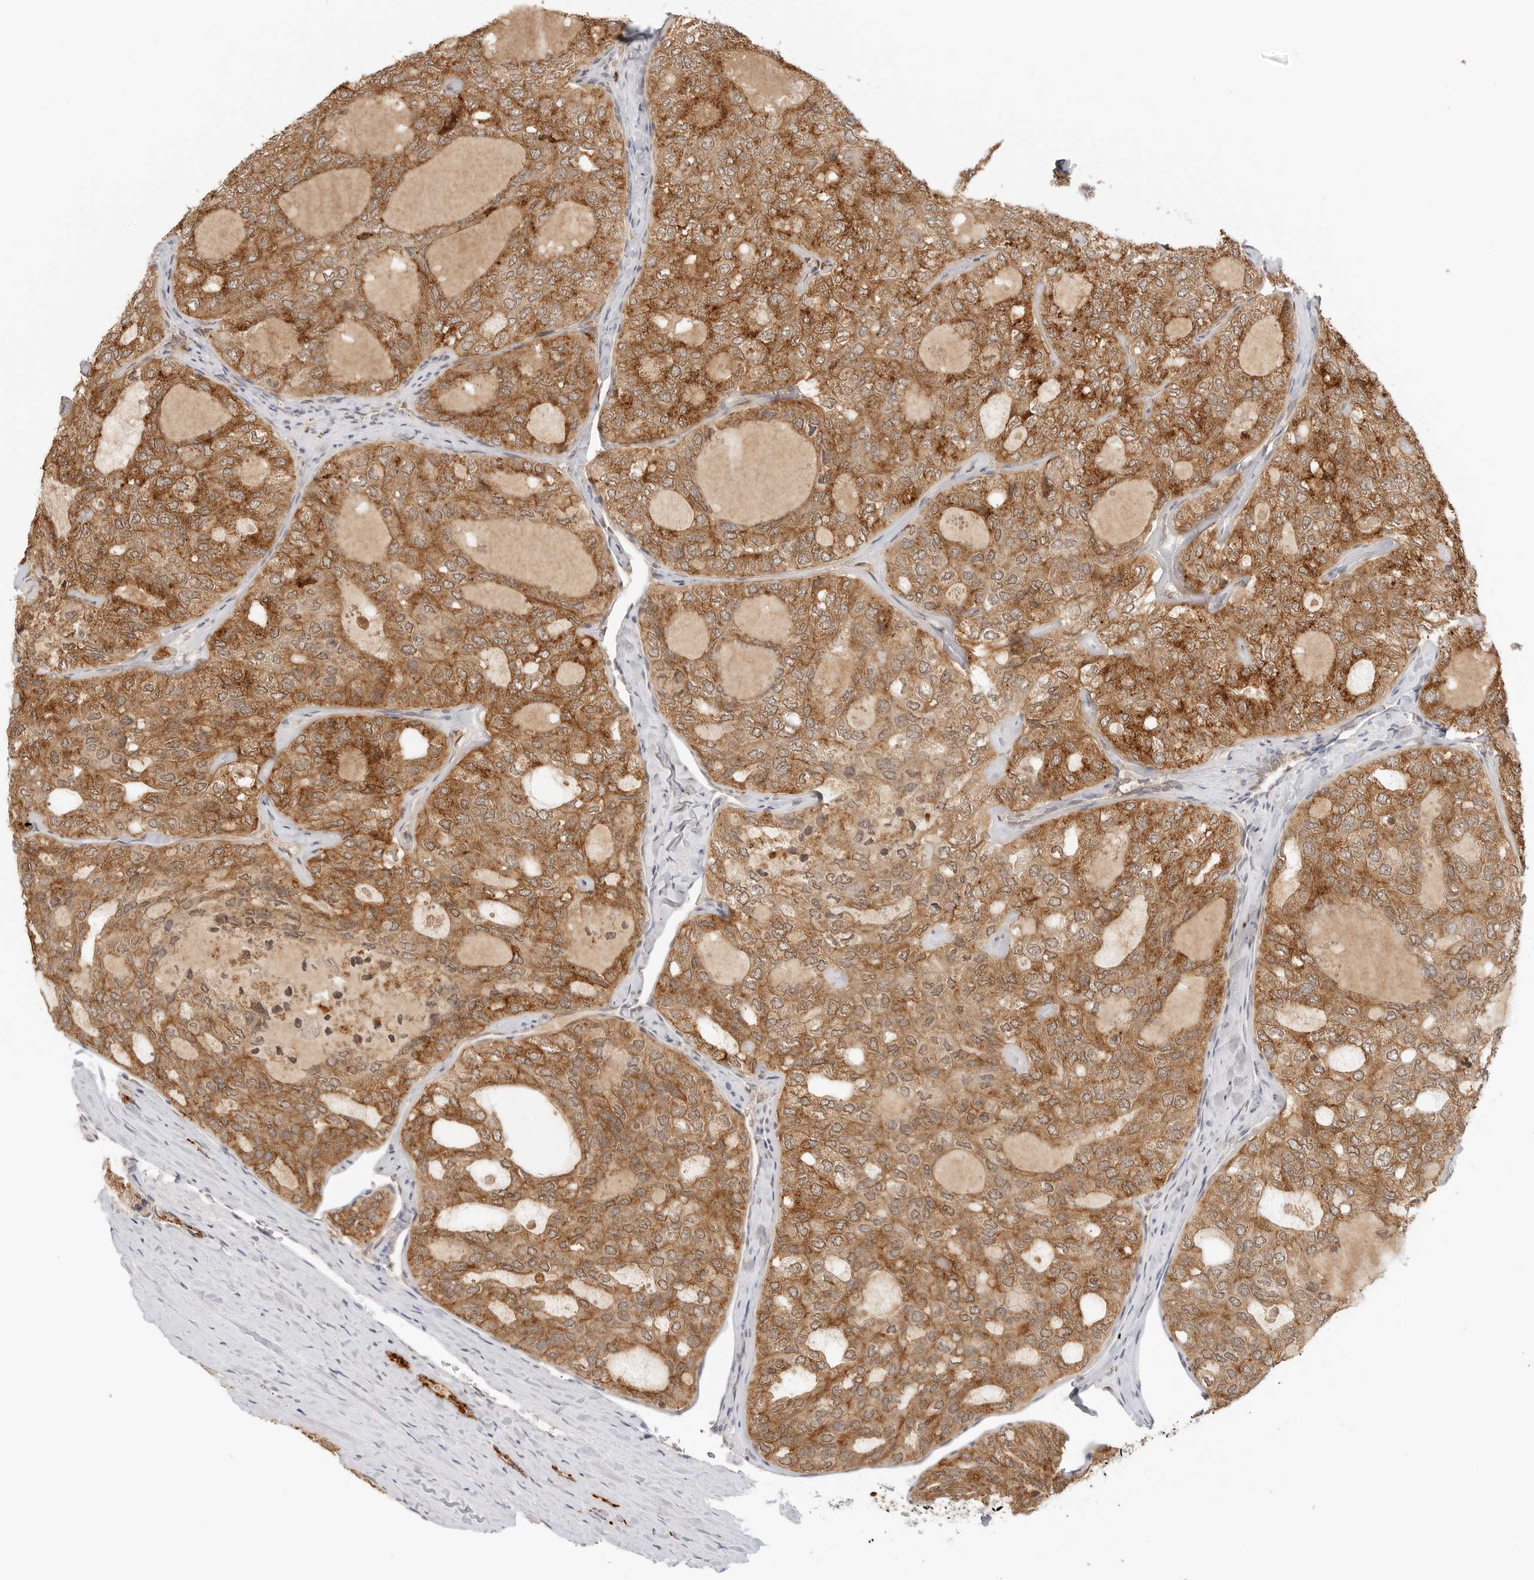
{"staining": {"intensity": "moderate", "quantity": ">75%", "location": "cytoplasmic/membranous"}, "tissue": "thyroid cancer", "cell_type": "Tumor cells", "image_type": "cancer", "snomed": [{"axis": "morphology", "description": "Follicular adenoma carcinoma, NOS"}, {"axis": "topography", "description": "Thyroid gland"}], "caption": "Thyroid cancer (follicular adenoma carcinoma) tissue exhibits moderate cytoplasmic/membranous expression in about >75% of tumor cells", "gene": "EPHA1", "patient": {"sex": "male", "age": 75}}